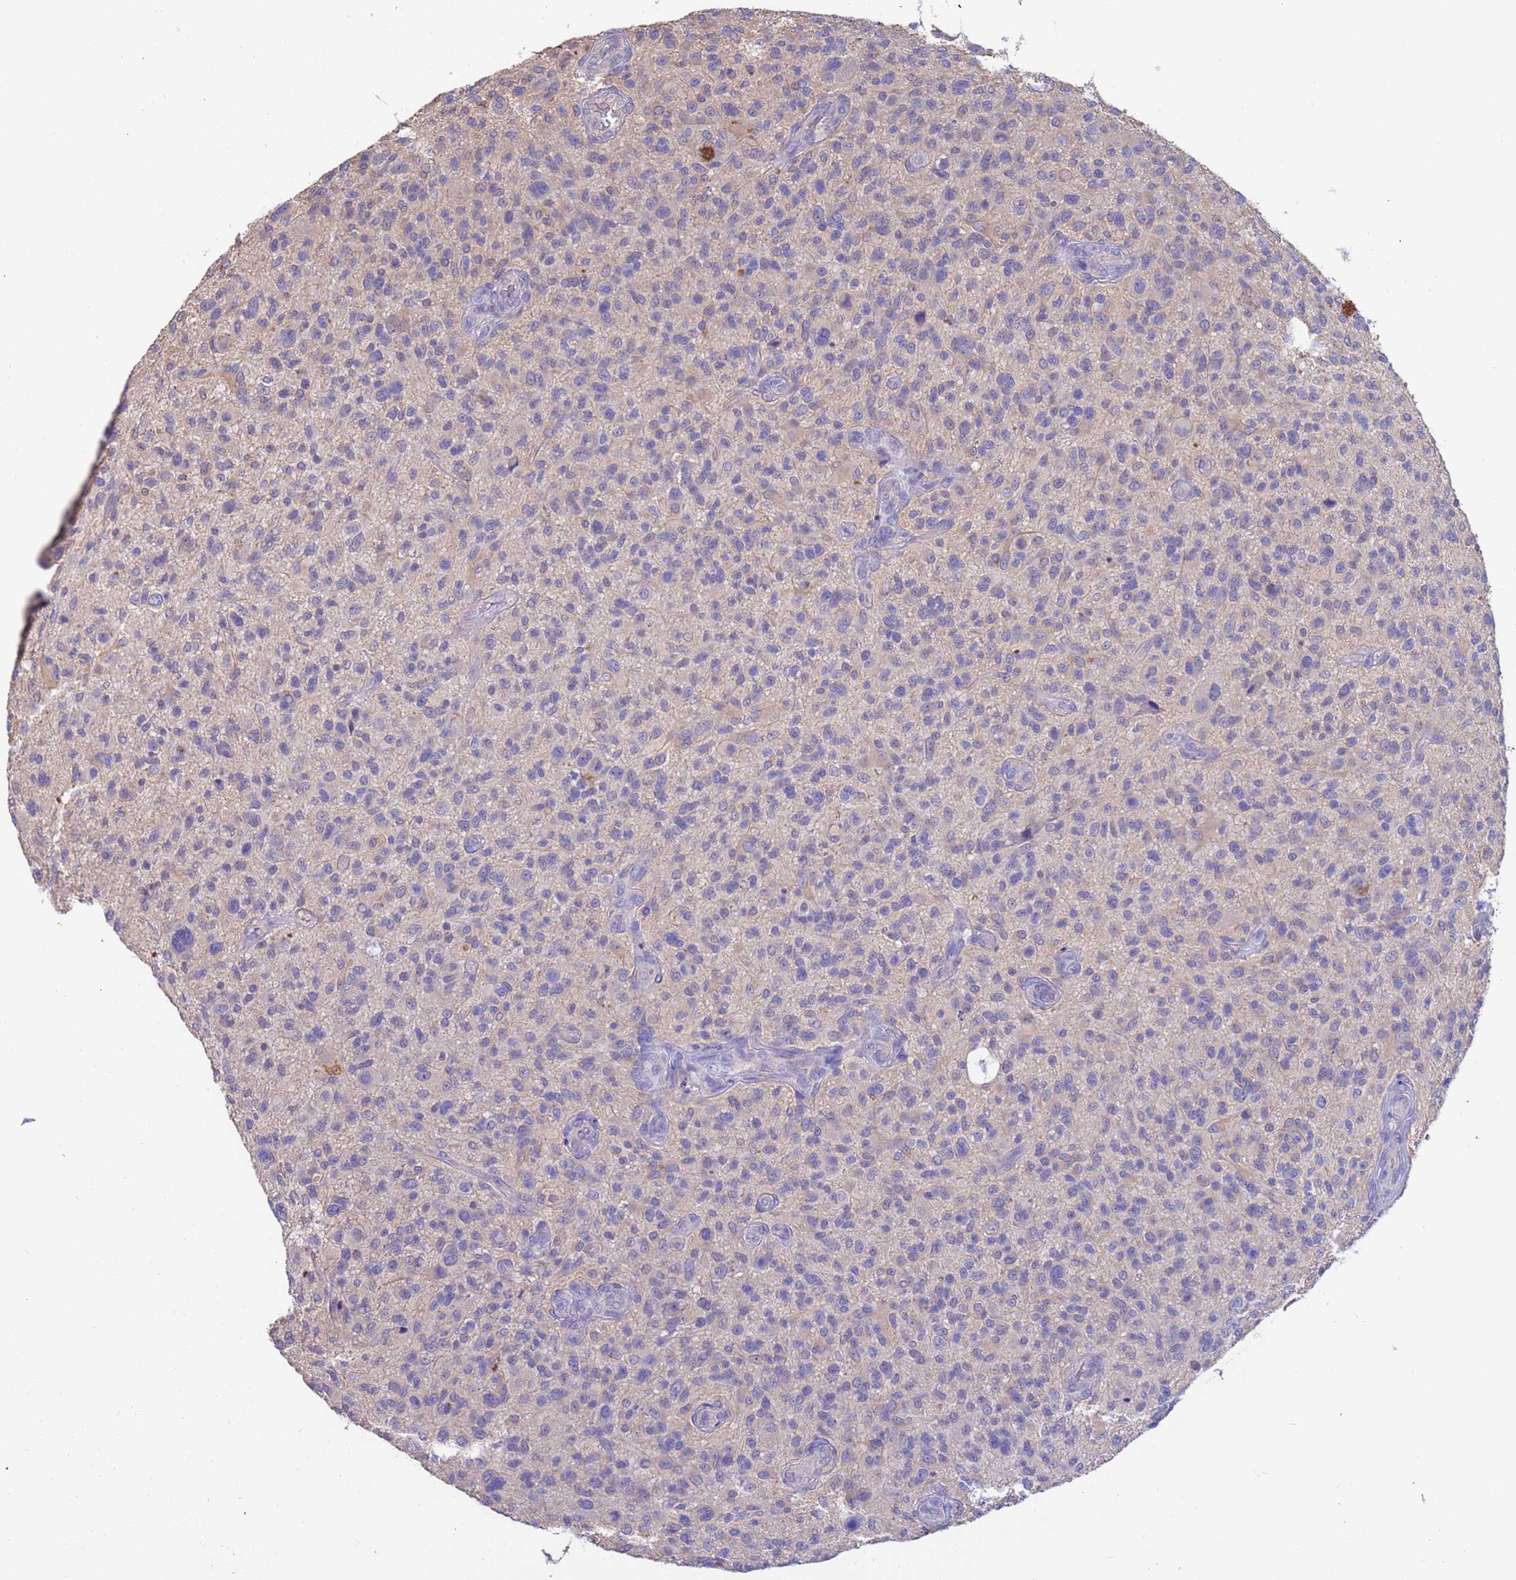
{"staining": {"intensity": "negative", "quantity": "none", "location": "none"}, "tissue": "glioma", "cell_type": "Tumor cells", "image_type": "cancer", "snomed": [{"axis": "morphology", "description": "Glioma, malignant, High grade"}, {"axis": "topography", "description": "Brain"}], "caption": "Protein analysis of malignant glioma (high-grade) reveals no significant staining in tumor cells.", "gene": "SRL", "patient": {"sex": "male", "age": 47}}